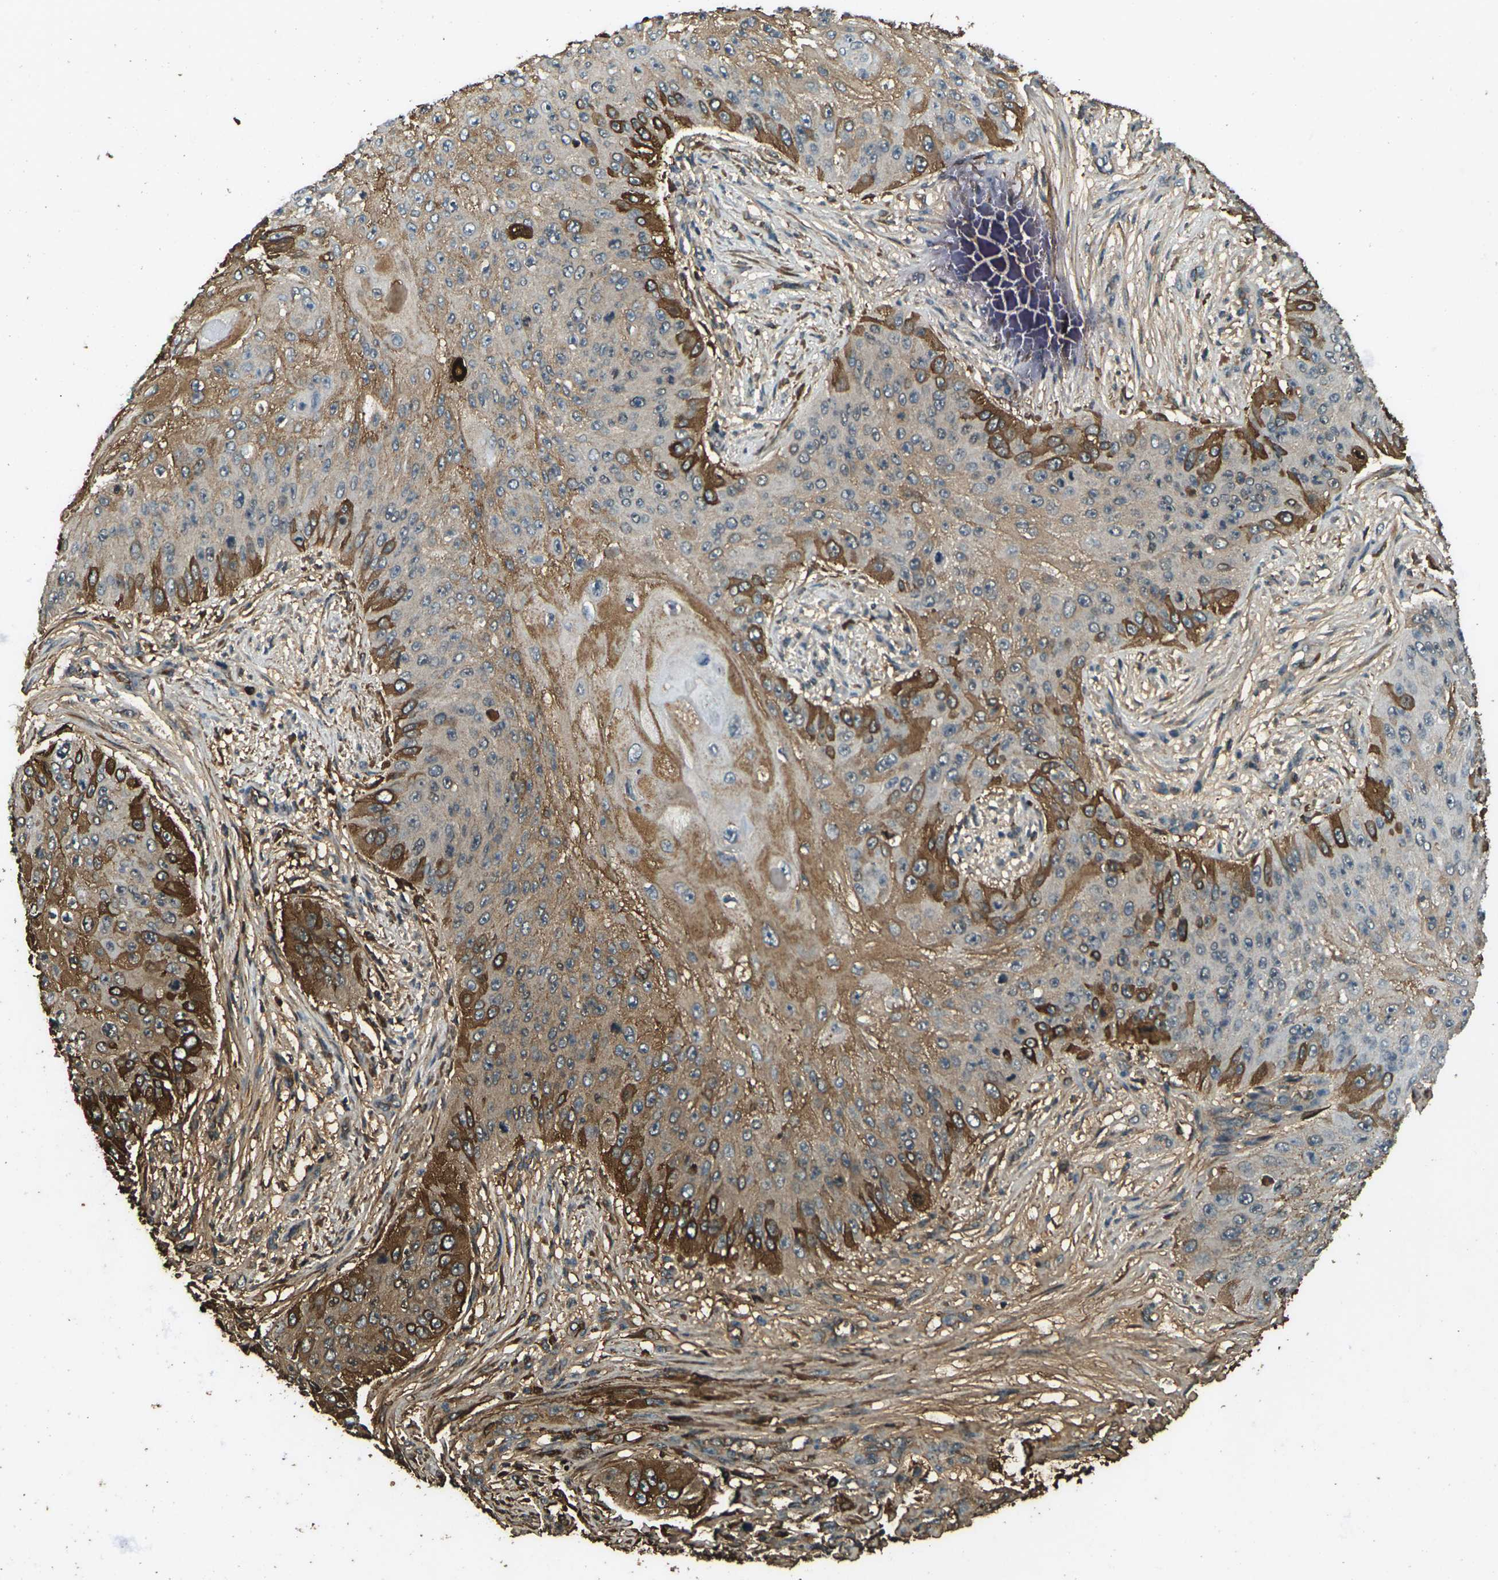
{"staining": {"intensity": "strong", "quantity": "25%-75%", "location": "cytoplasmic/membranous"}, "tissue": "skin cancer", "cell_type": "Tumor cells", "image_type": "cancer", "snomed": [{"axis": "morphology", "description": "Squamous cell carcinoma, NOS"}, {"axis": "topography", "description": "Skin"}], "caption": "Immunohistochemical staining of human skin cancer (squamous cell carcinoma) demonstrates strong cytoplasmic/membranous protein positivity in approximately 25%-75% of tumor cells.", "gene": "CYP1B1", "patient": {"sex": "female", "age": 80}}